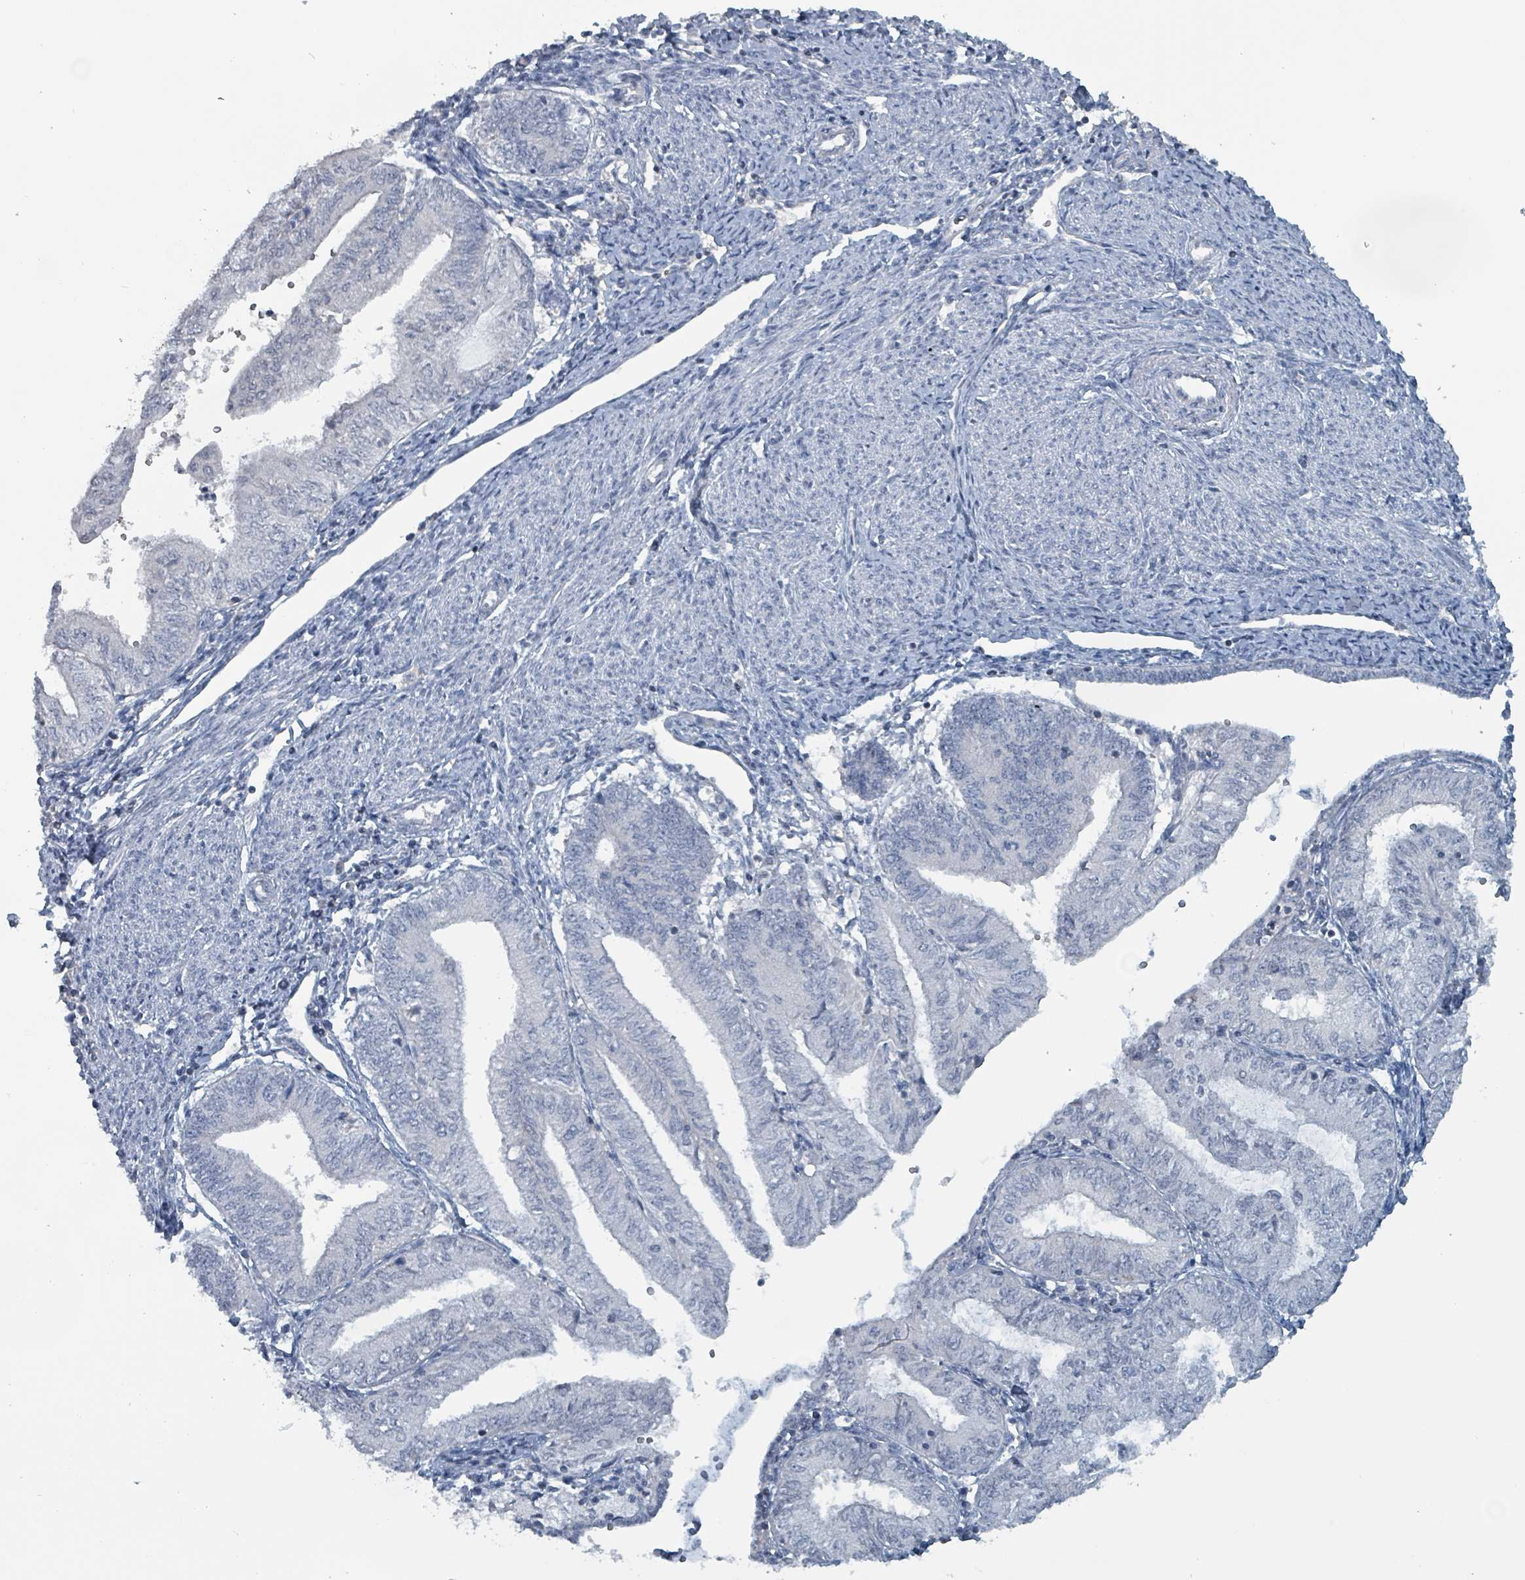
{"staining": {"intensity": "negative", "quantity": "none", "location": "none"}, "tissue": "endometrial cancer", "cell_type": "Tumor cells", "image_type": "cancer", "snomed": [{"axis": "morphology", "description": "Adenocarcinoma, NOS"}, {"axis": "topography", "description": "Endometrium"}], "caption": "This micrograph is of endometrial cancer stained with immunohistochemistry to label a protein in brown with the nuclei are counter-stained blue. There is no expression in tumor cells.", "gene": "BIVM", "patient": {"sex": "female", "age": 66}}